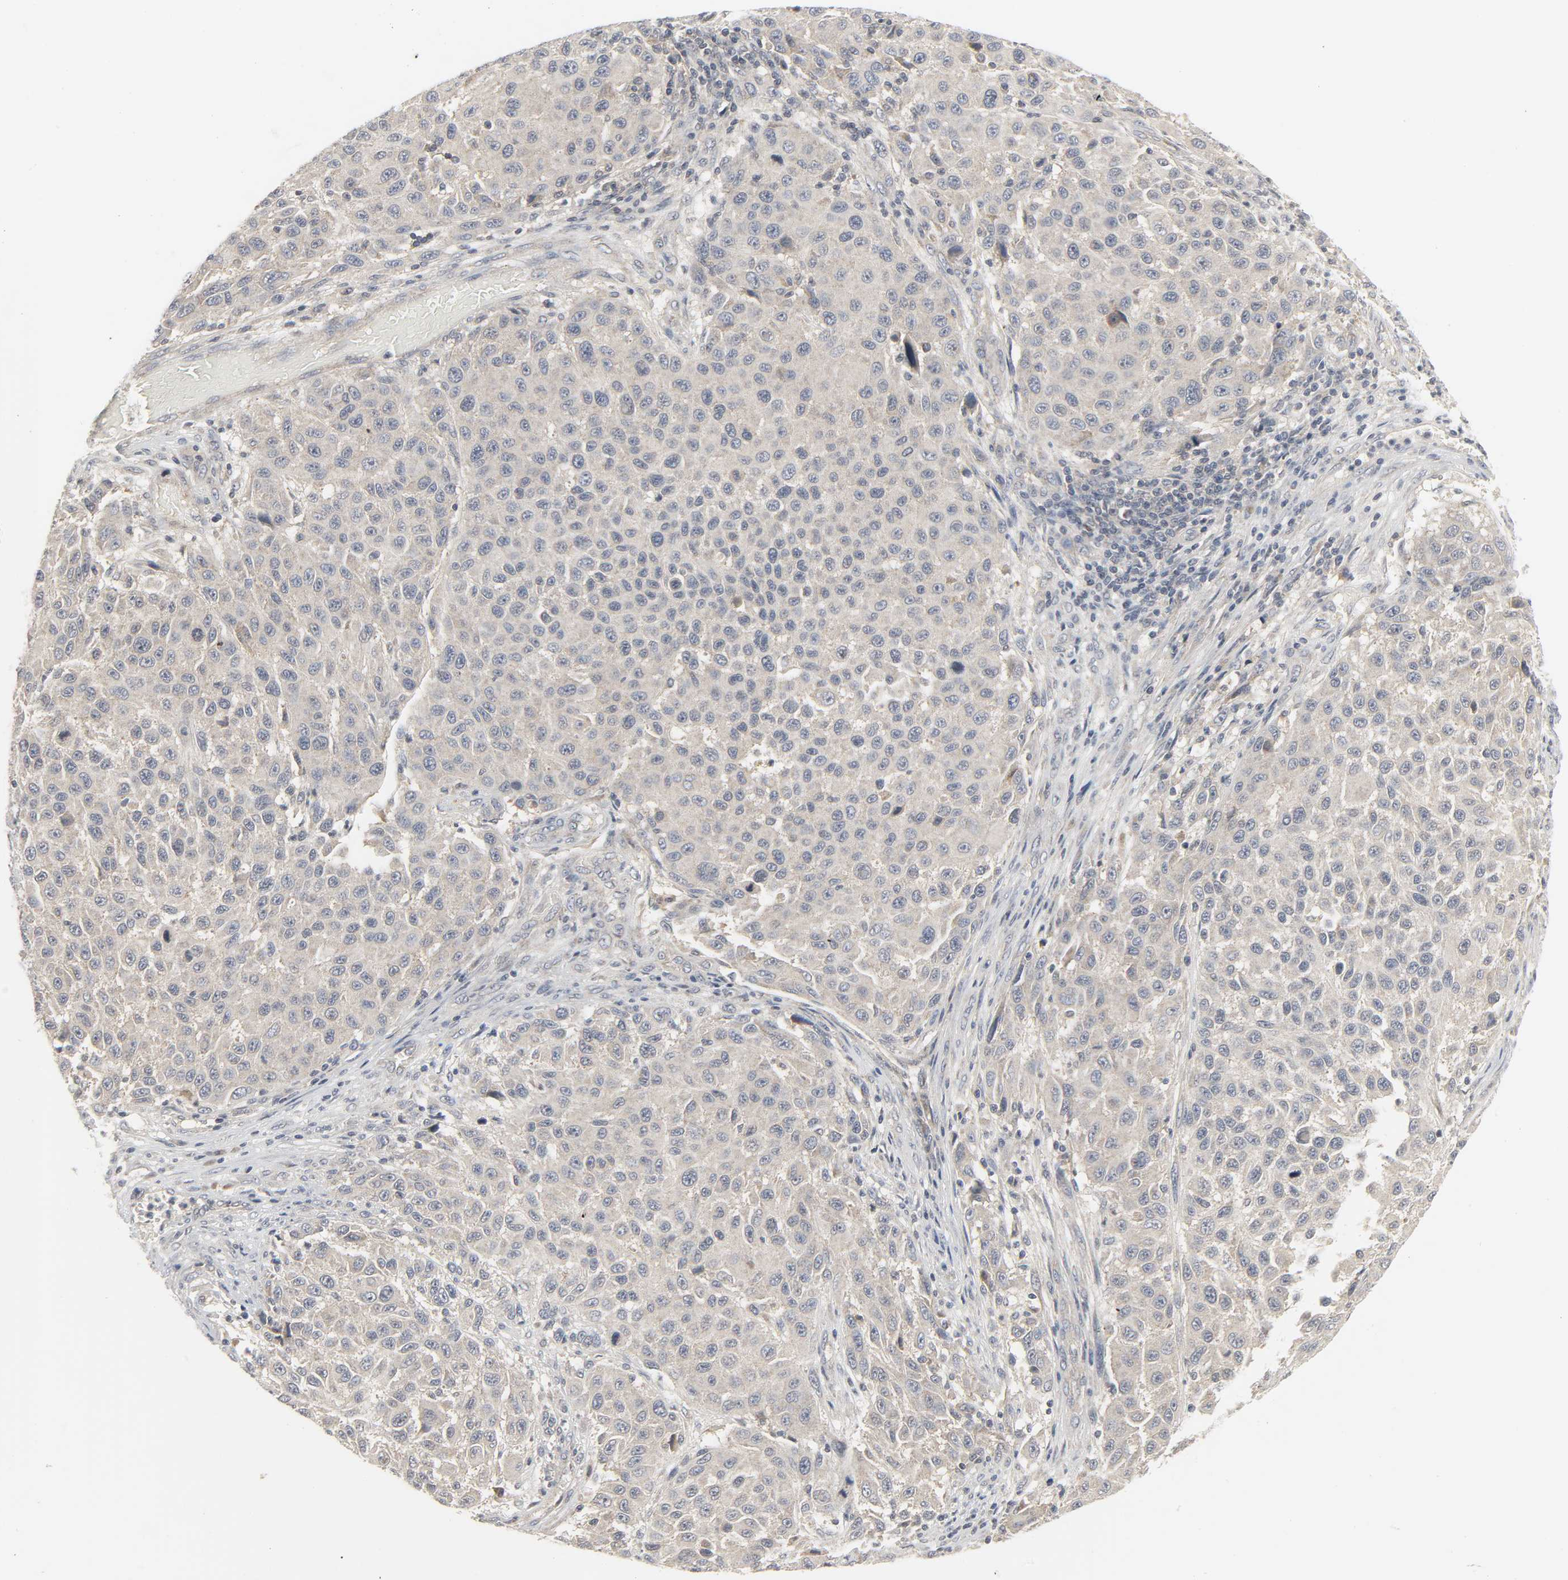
{"staining": {"intensity": "weak", "quantity": ">75%", "location": "cytoplasmic/membranous"}, "tissue": "melanoma", "cell_type": "Tumor cells", "image_type": "cancer", "snomed": [{"axis": "morphology", "description": "Malignant melanoma, Metastatic site"}, {"axis": "topography", "description": "Lymph node"}], "caption": "IHC image of malignant melanoma (metastatic site) stained for a protein (brown), which reveals low levels of weak cytoplasmic/membranous expression in approximately >75% of tumor cells.", "gene": "CLIP1", "patient": {"sex": "male", "age": 61}}